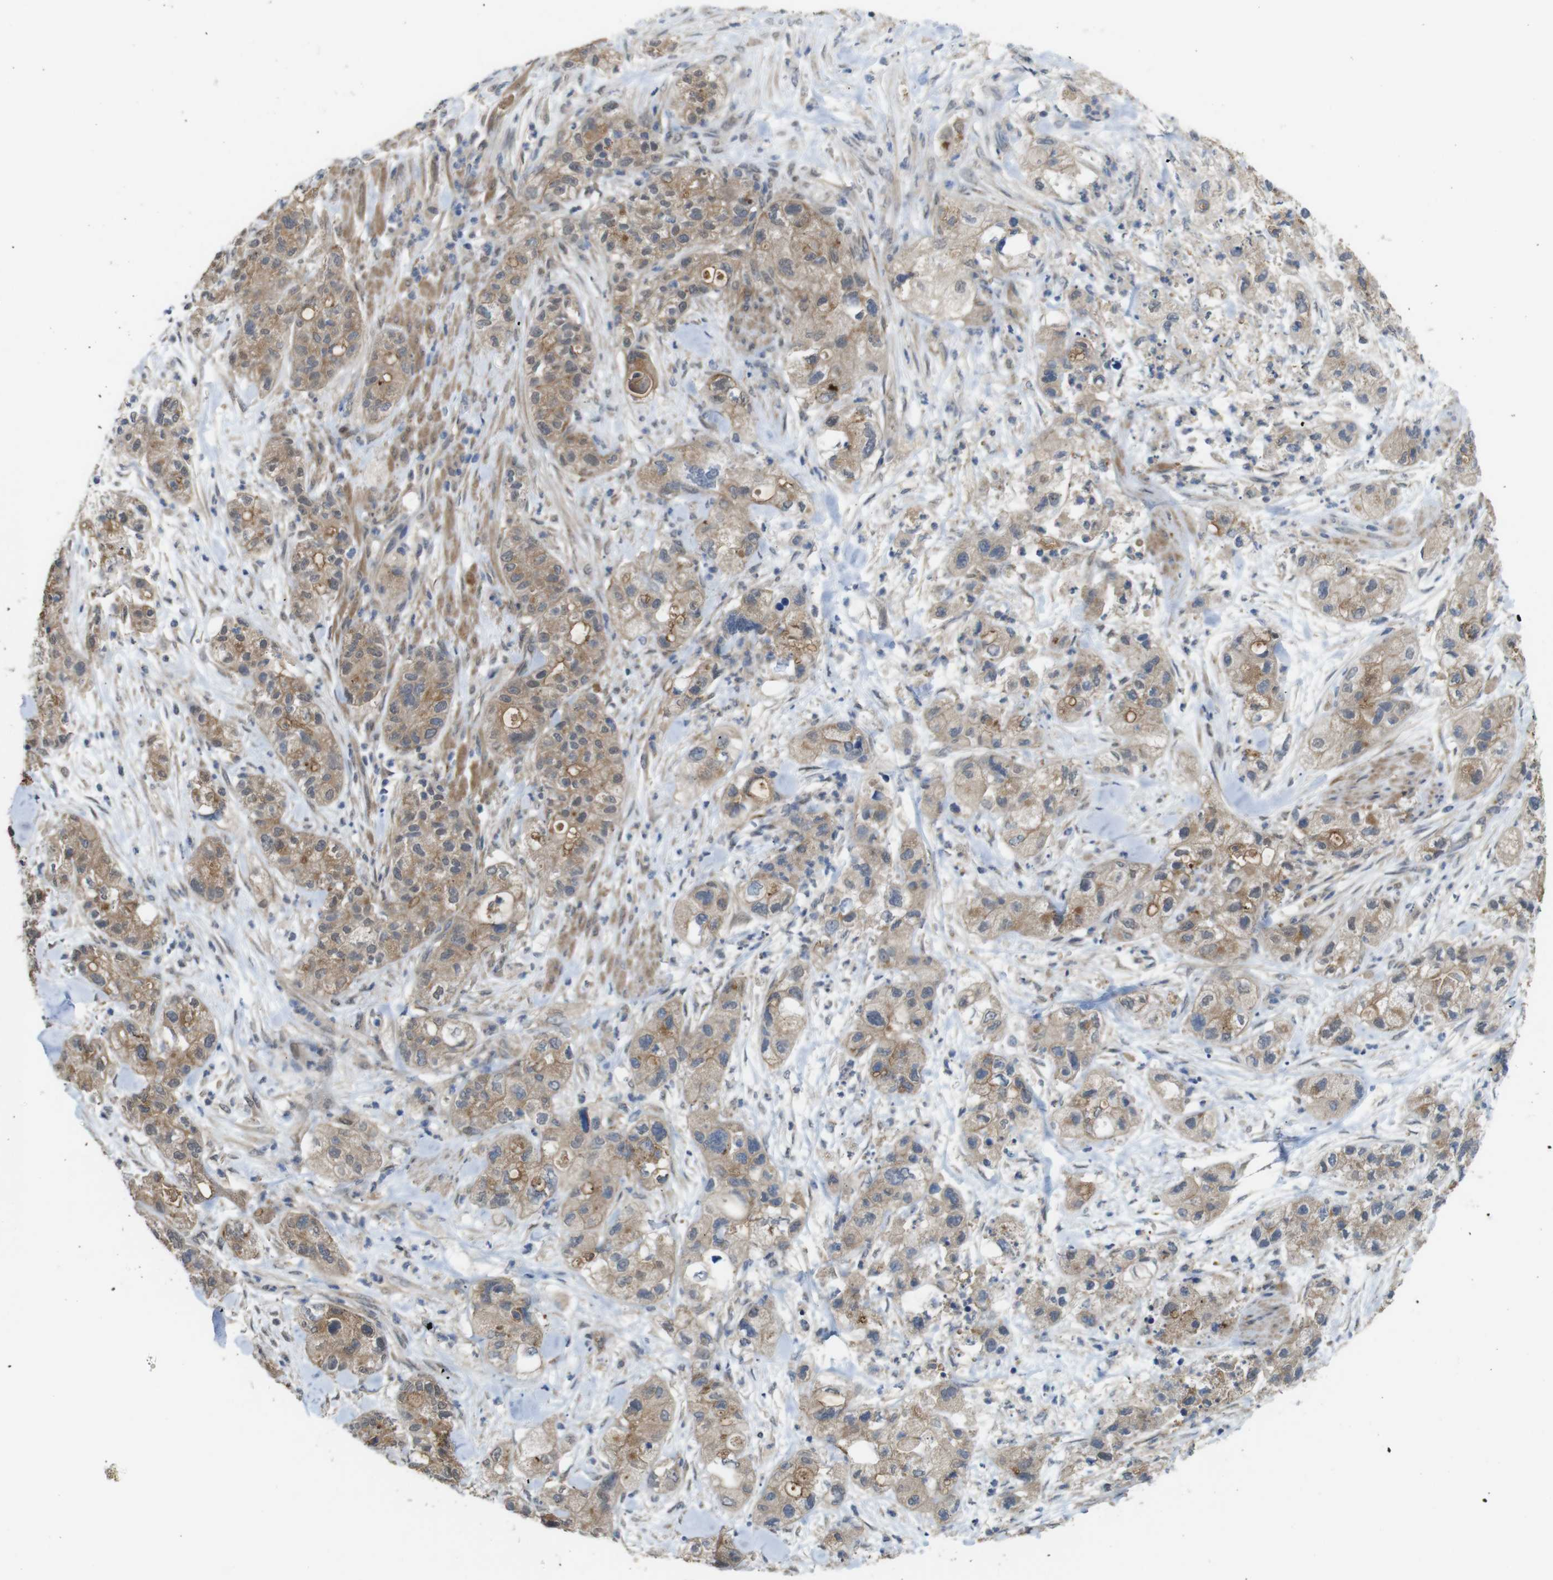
{"staining": {"intensity": "moderate", "quantity": ">75%", "location": "cytoplasmic/membranous"}, "tissue": "pancreatic cancer", "cell_type": "Tumor cells", "image_type": "cancer", "snomed": [{"axis": "morphology", "description": "Adenocarcinoma, NOS"}, {"axis": "topography", "description": "Pancreas"}], "caption": "Pancreatic cancer (adenocarcinoma) stained with DAB IHC displays medium levels of moderate cytoplasmic/membranous positivity in about >75% of tumor cells. (DAB = brown stain, brightfield microscopy at high magnification).", "gene": "CDC34", "patient": {"sex": "female", "age": 78}}